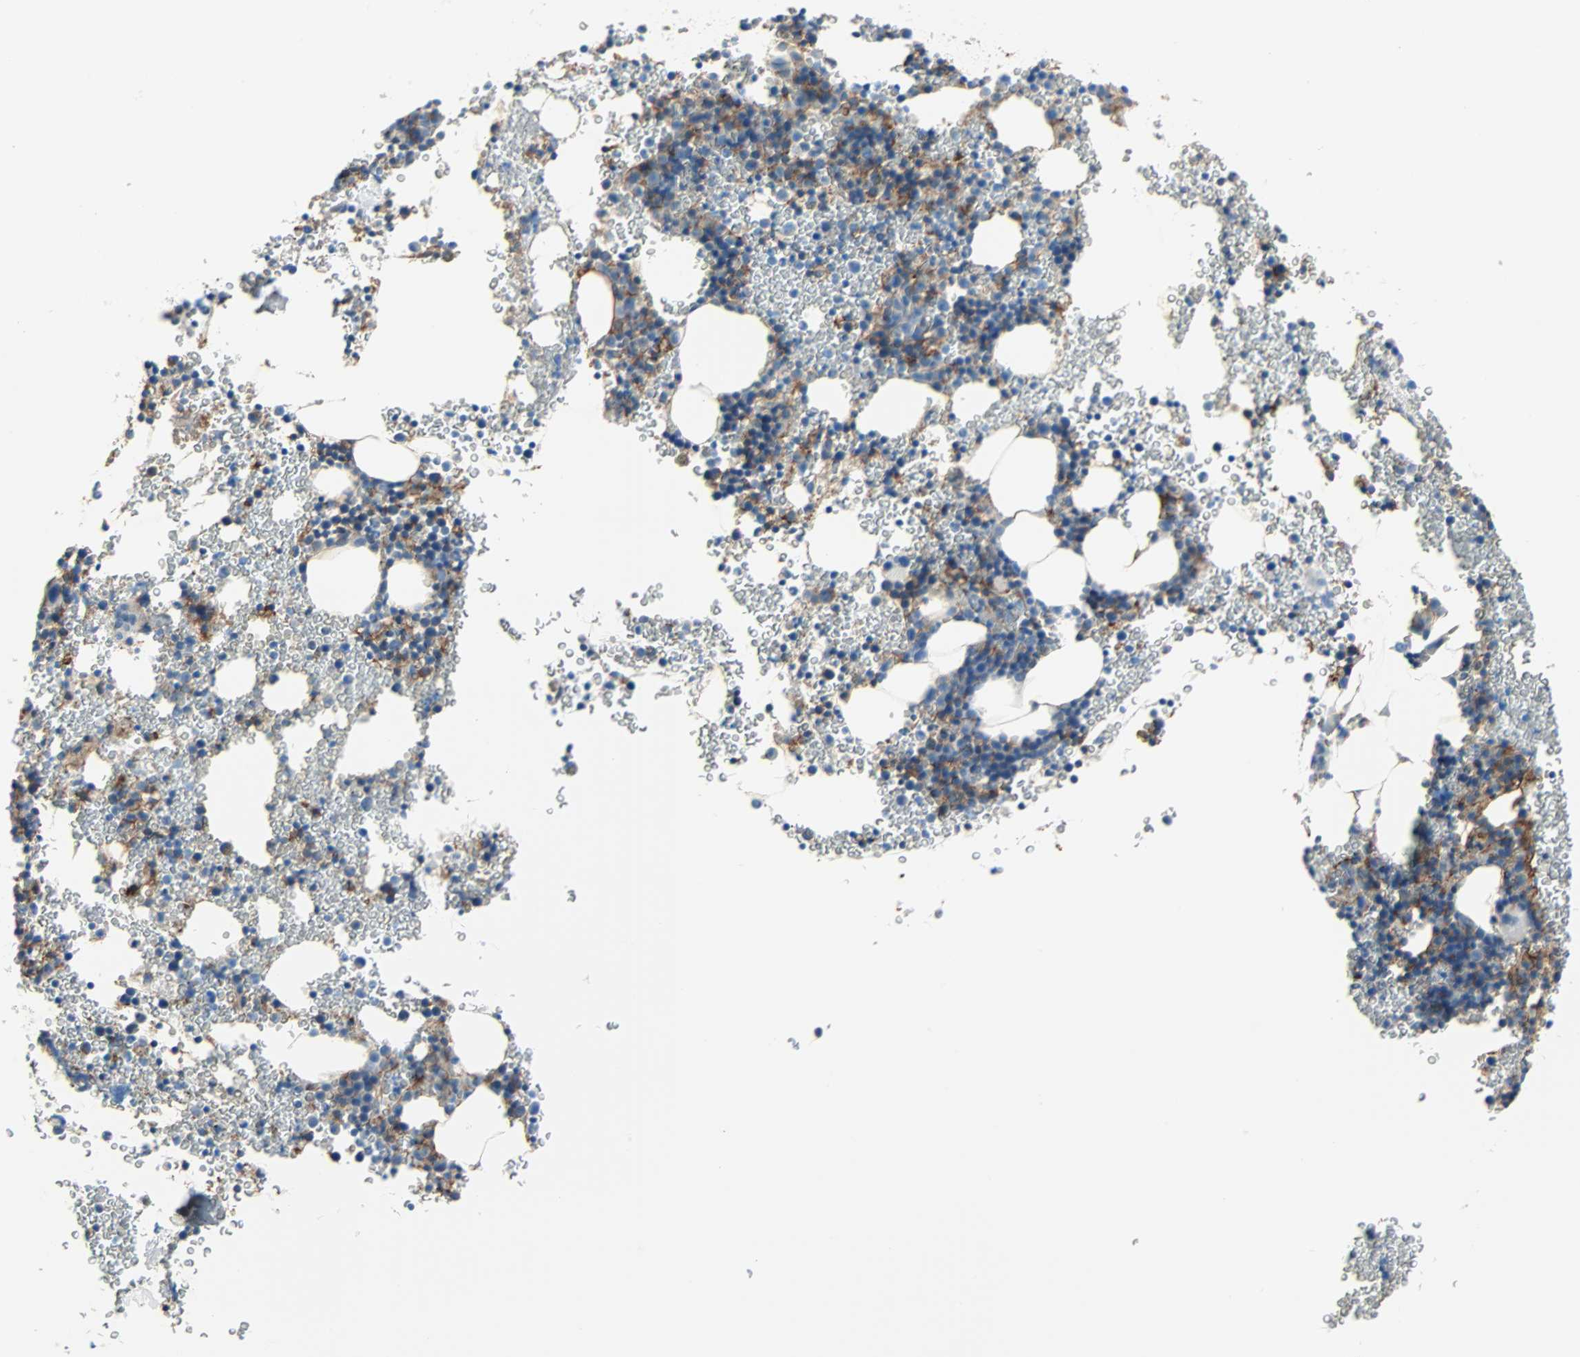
{"staining": {"intensity": "strong", "quantity": "25%-75%", "location": "cytoplasmic/membranous"}, "tissue": "bone marrow", "cell_type": "Hematopoietic cells", "image_type": "normal", "snomed": [{"axis": "morphology", "description": "Normal tissue, NOS"}, {"axis": "morphology", "description": "Inflammation, NOS"}, {"axis": "topography", "description": "Bone marrow"}], "caption": "Immunohistochemistry micrograph of normal human bone marrow stained for a protein (brown), which demonstrates high levels of strong cytoplasmic/membranous expression in about 25%-75% of hematopoietic cells.", "gene": "EPB41L2", "patient": {"sex": "male", "age": 22}}